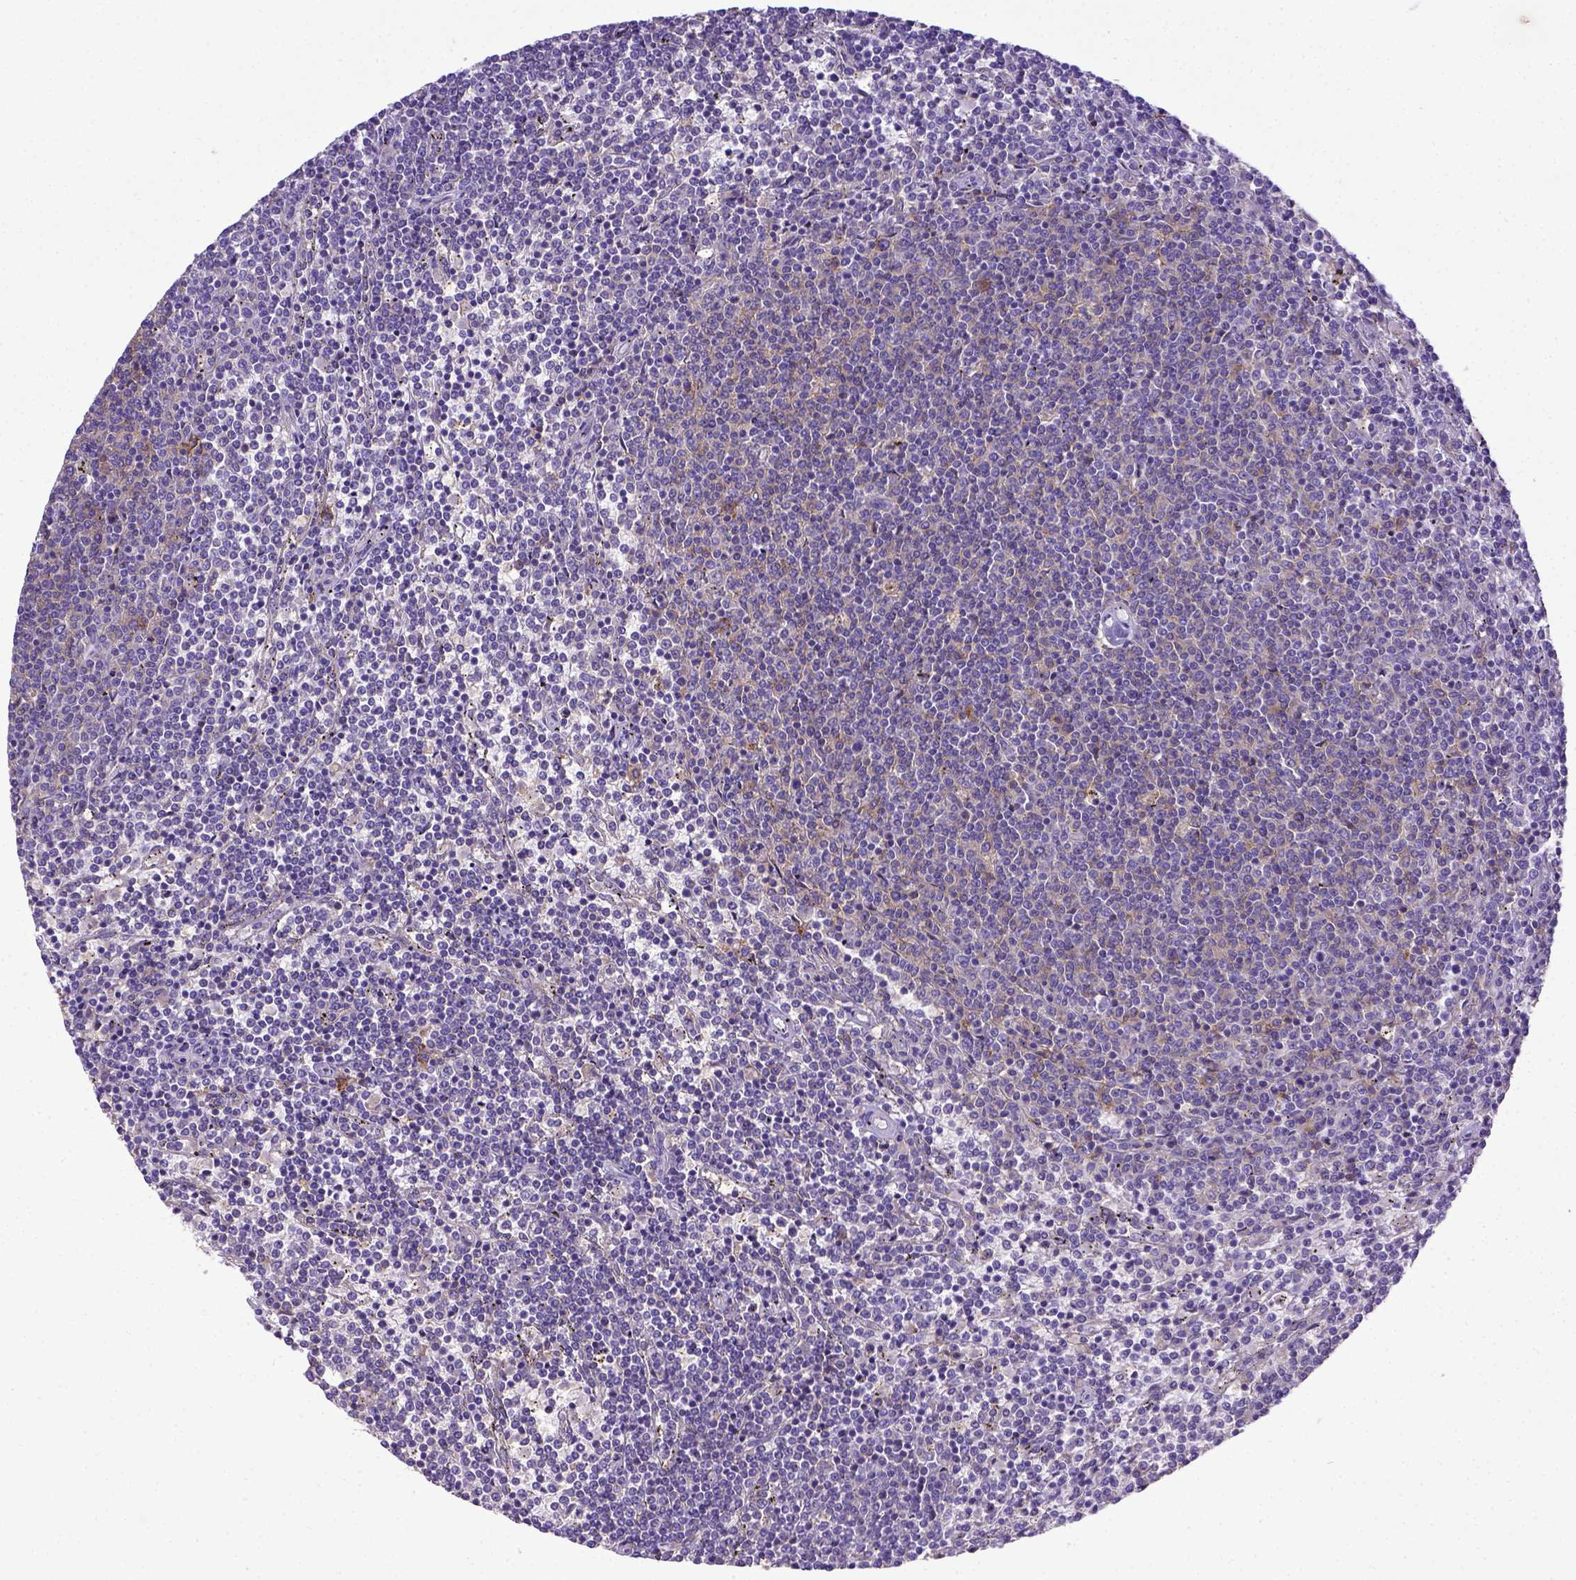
{"staining": {"intensity": "negative", "quantity": "none", "location": "none"}, "tissue": "lymphoma", "cell_type": "Tumor cells", "image_type": "cancer", "snomed": [{"axis": "morphology", "description": "Malignant lymphoma, non-Hodgkin's type, Low grade"}, {"axis": "topography", "description": "Spleen"}], "caption": "Immunohistochemical staining of lymphoma displays no significant staining in tumor cells.", "gene": "CD40", "patient": {"sex": "female", "age": 50}}